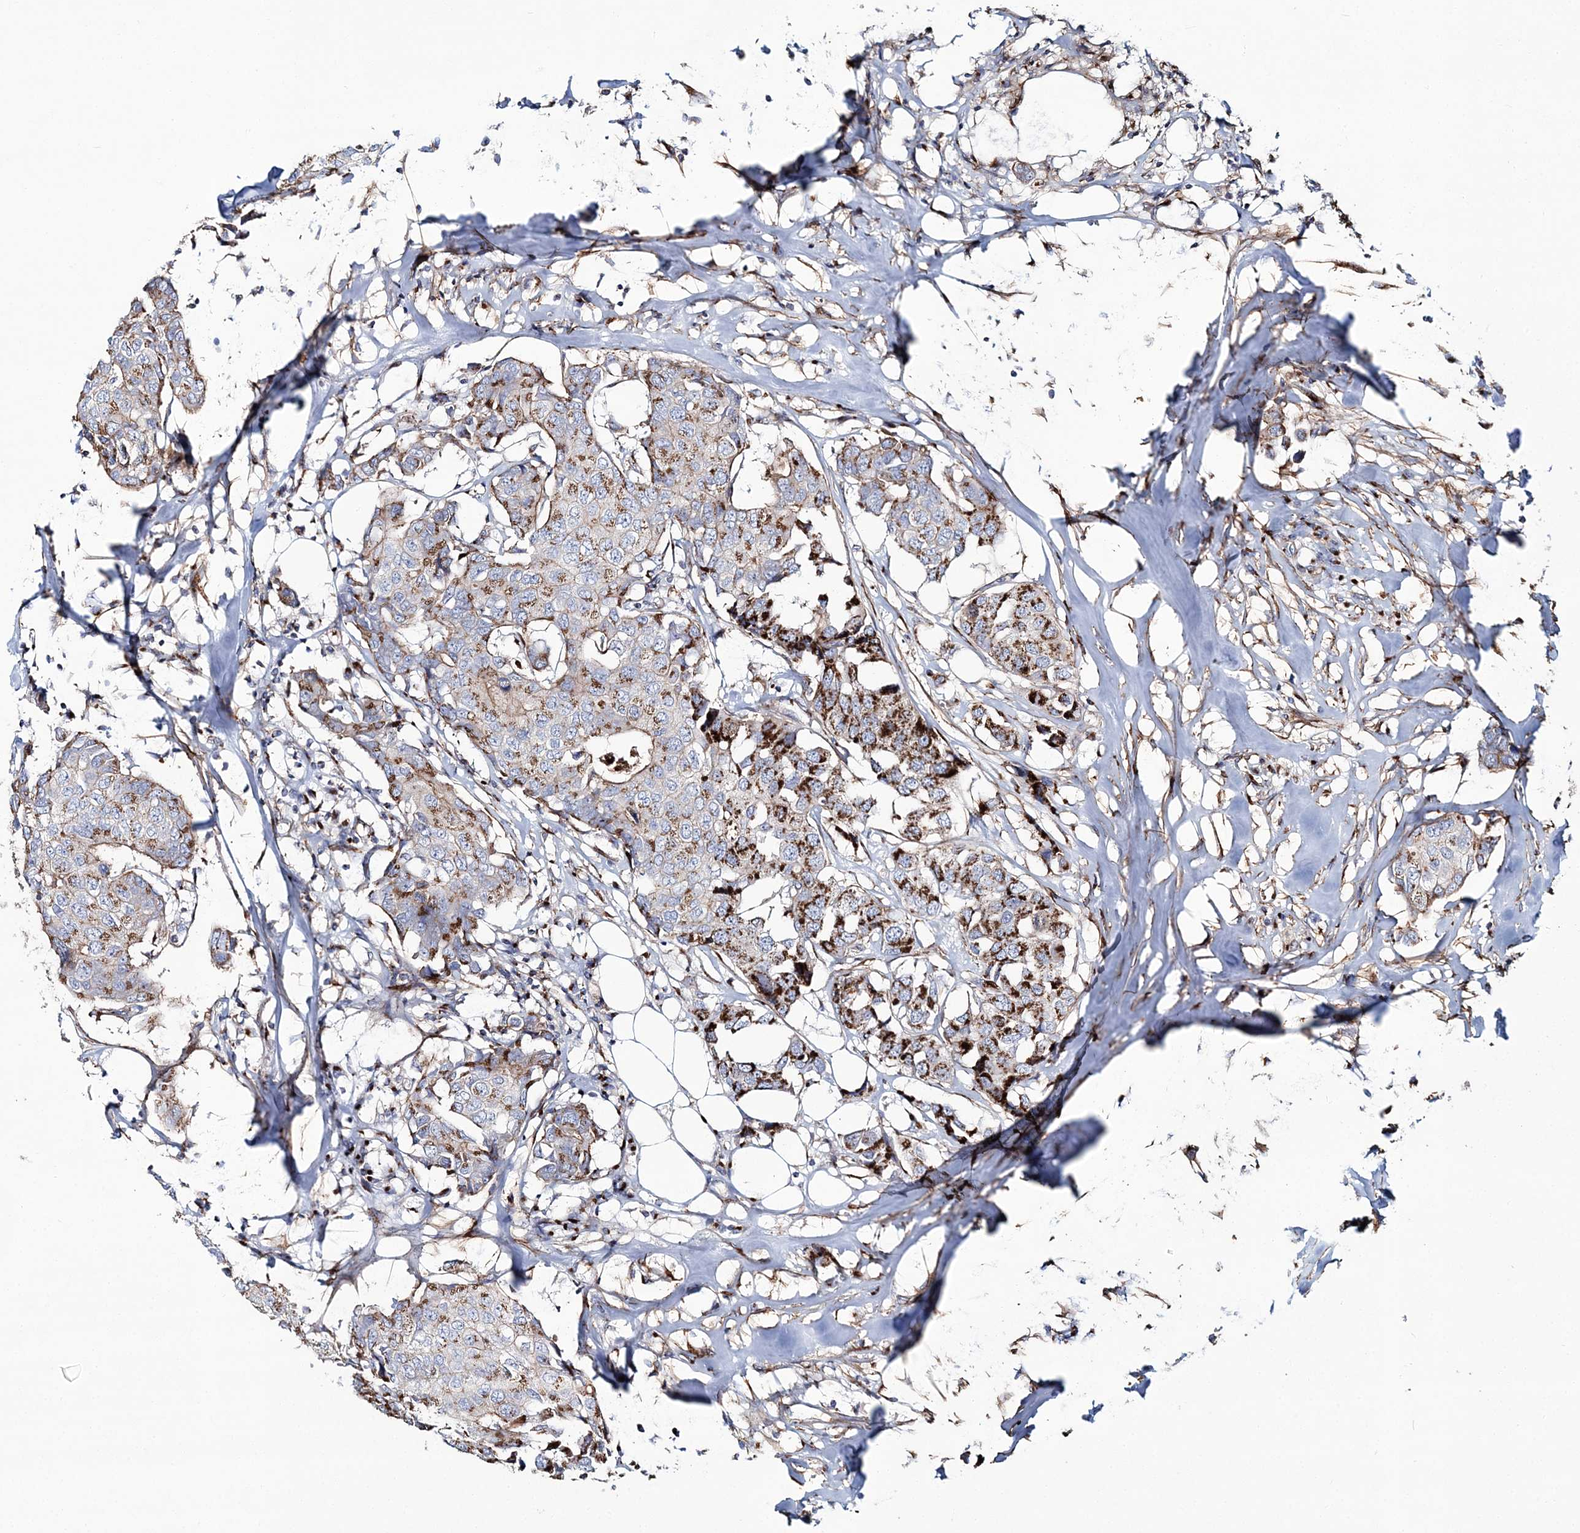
{"staining": {"intensity": "strong", "quantity": ">75%", "location": "cytoplasmic/membranous"}, "tissue": "breast cancer", "cell_type": "Tumor cells", "image_type": "cancer", "snomed": [{"axis": "morphology", "description": "Duct carcinoma"}, {"axis": "topography", "description": "Breast"}], "caption": "IHC (DAB (3,3'-diaminobenzidine)) staining of human breast infiltrating ductal carcinoma exhibits strong cytoplasmic/membranous protein positivity in approximately >75% of tumor cells. (IHC, brightfield microscopy, high magnification).", "gene": "MAN1A2", "patient": {"sex": "female", "age": 80}}